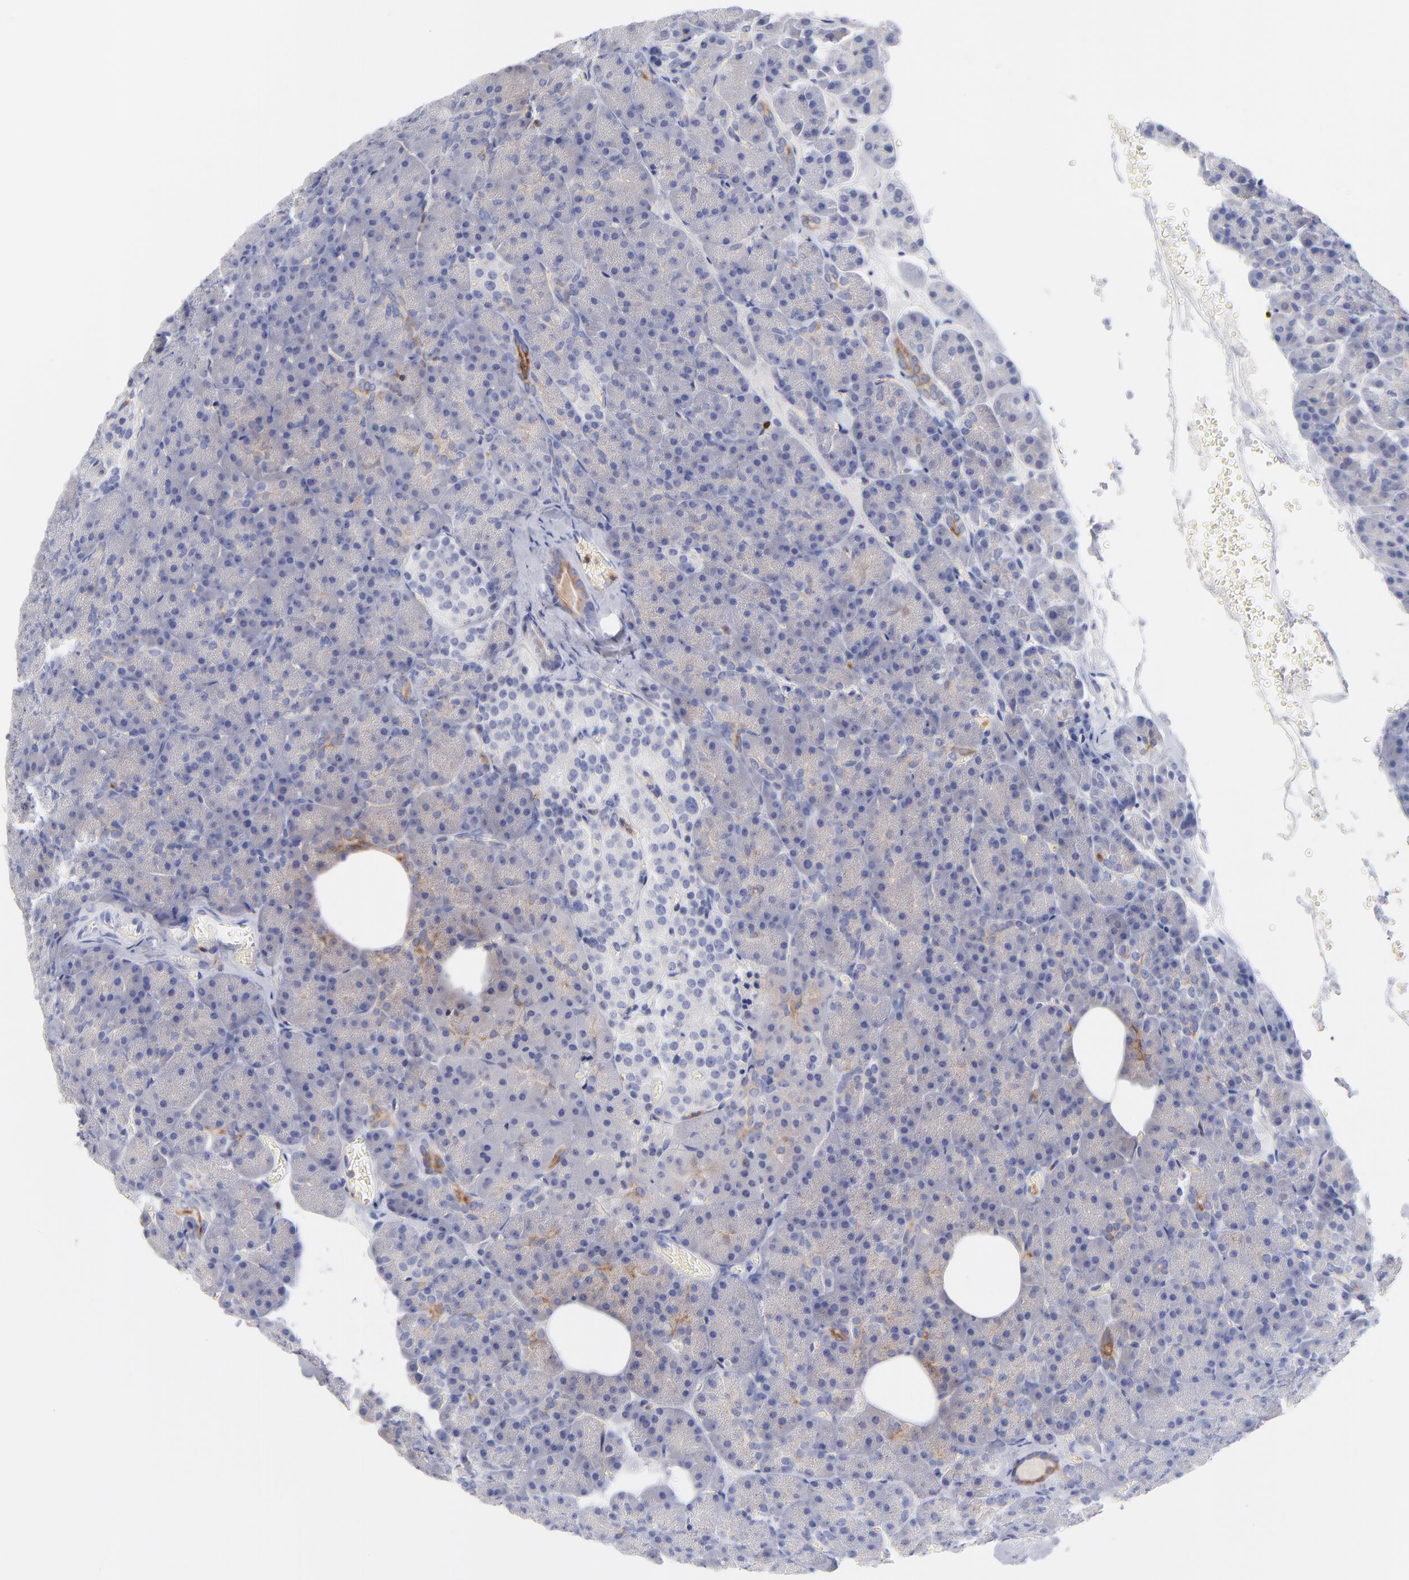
{"staining": {"intensity": "weak", "quantity": "25%-75%", "location": "cytoplasmic/membranous"}, "tissue": "pancreas", "cell_type": "Exocrine glandular cells", "image_type": "normal", "snomed": [{"axis": "morphology", "description": "Normal tissue, NOS"}, {"axis": "topography", "description": "Pancreas"}], "caption": "The image displays immunohistochemical staining of normal pancreas. There is weak cytoplasmic/membranous expression is appreciated in about 25%-75% of exocrine glandular cells. (DAB IHC, brown staining for protein, blue staining for nuclei).", "gene": "BID", "patient": {"sex": "female", "age": 35}}